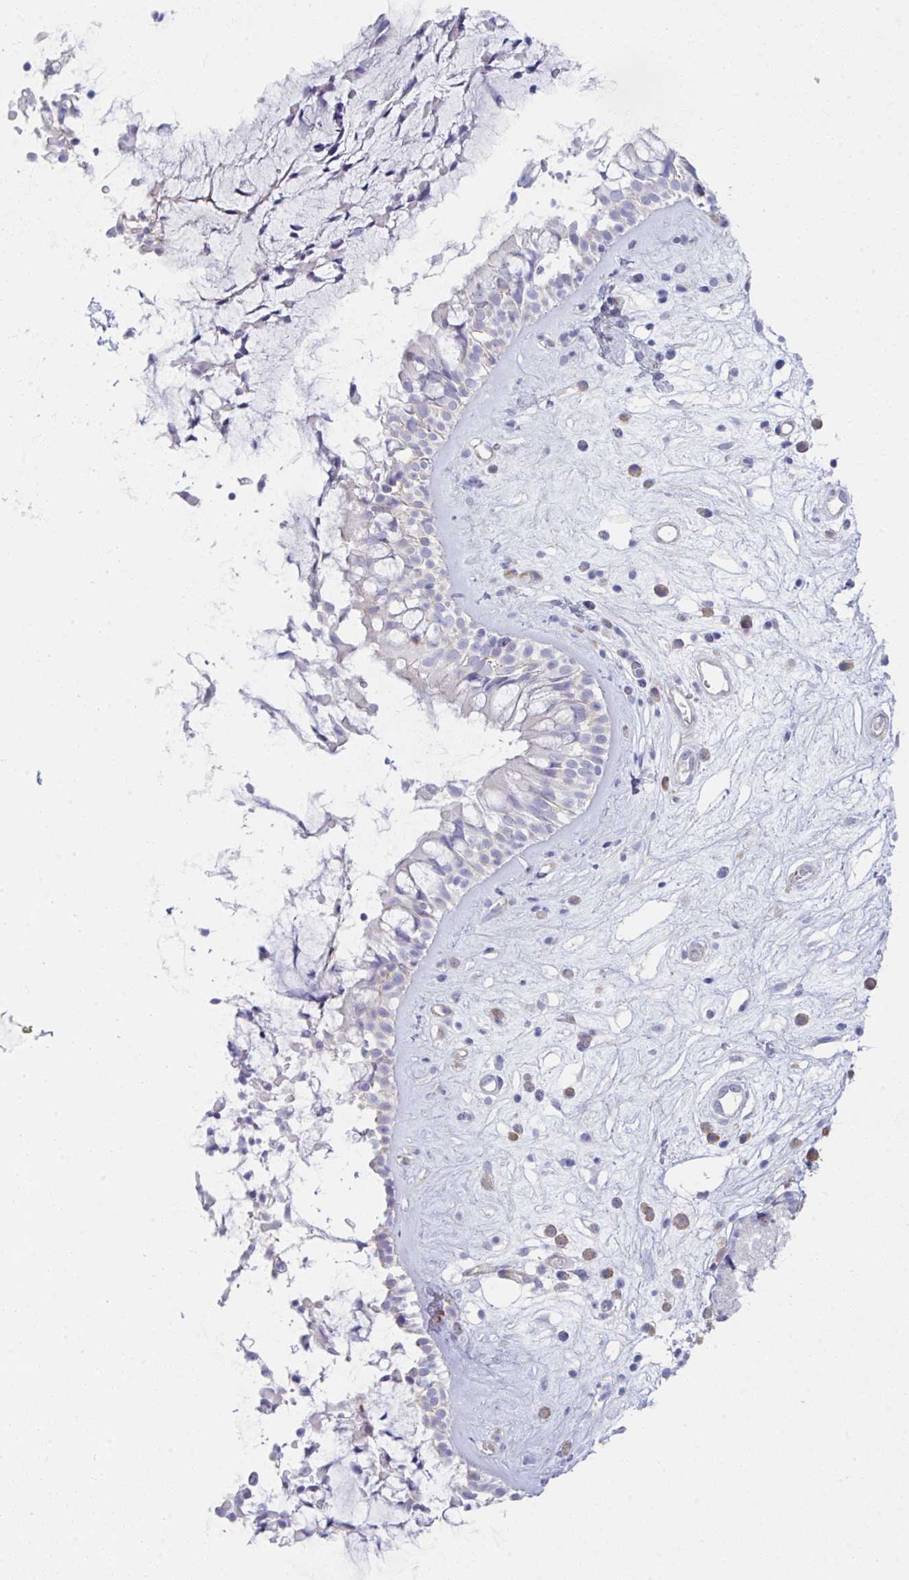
{"staining": {"intensity": "weak", "quantity": "<25%", "location": "cytoplasmic/membranous"}, "tissue": "nasopharynx", "cell_type": "Respiratory epithelial cells", "image_type": "normal", "snomed": [{"axis": "morphology", "description": "Normal tissue, NOS"}, {"axis": "topography", "description": "Nasopharynx"}], "caption": "DAB immunohistochemical staining of benign nasopharynx demonstrates no significant positivity in respiratory epithelial cells.", "gene": "GAB1", "patient": {"sex": "male", "age": 32}}